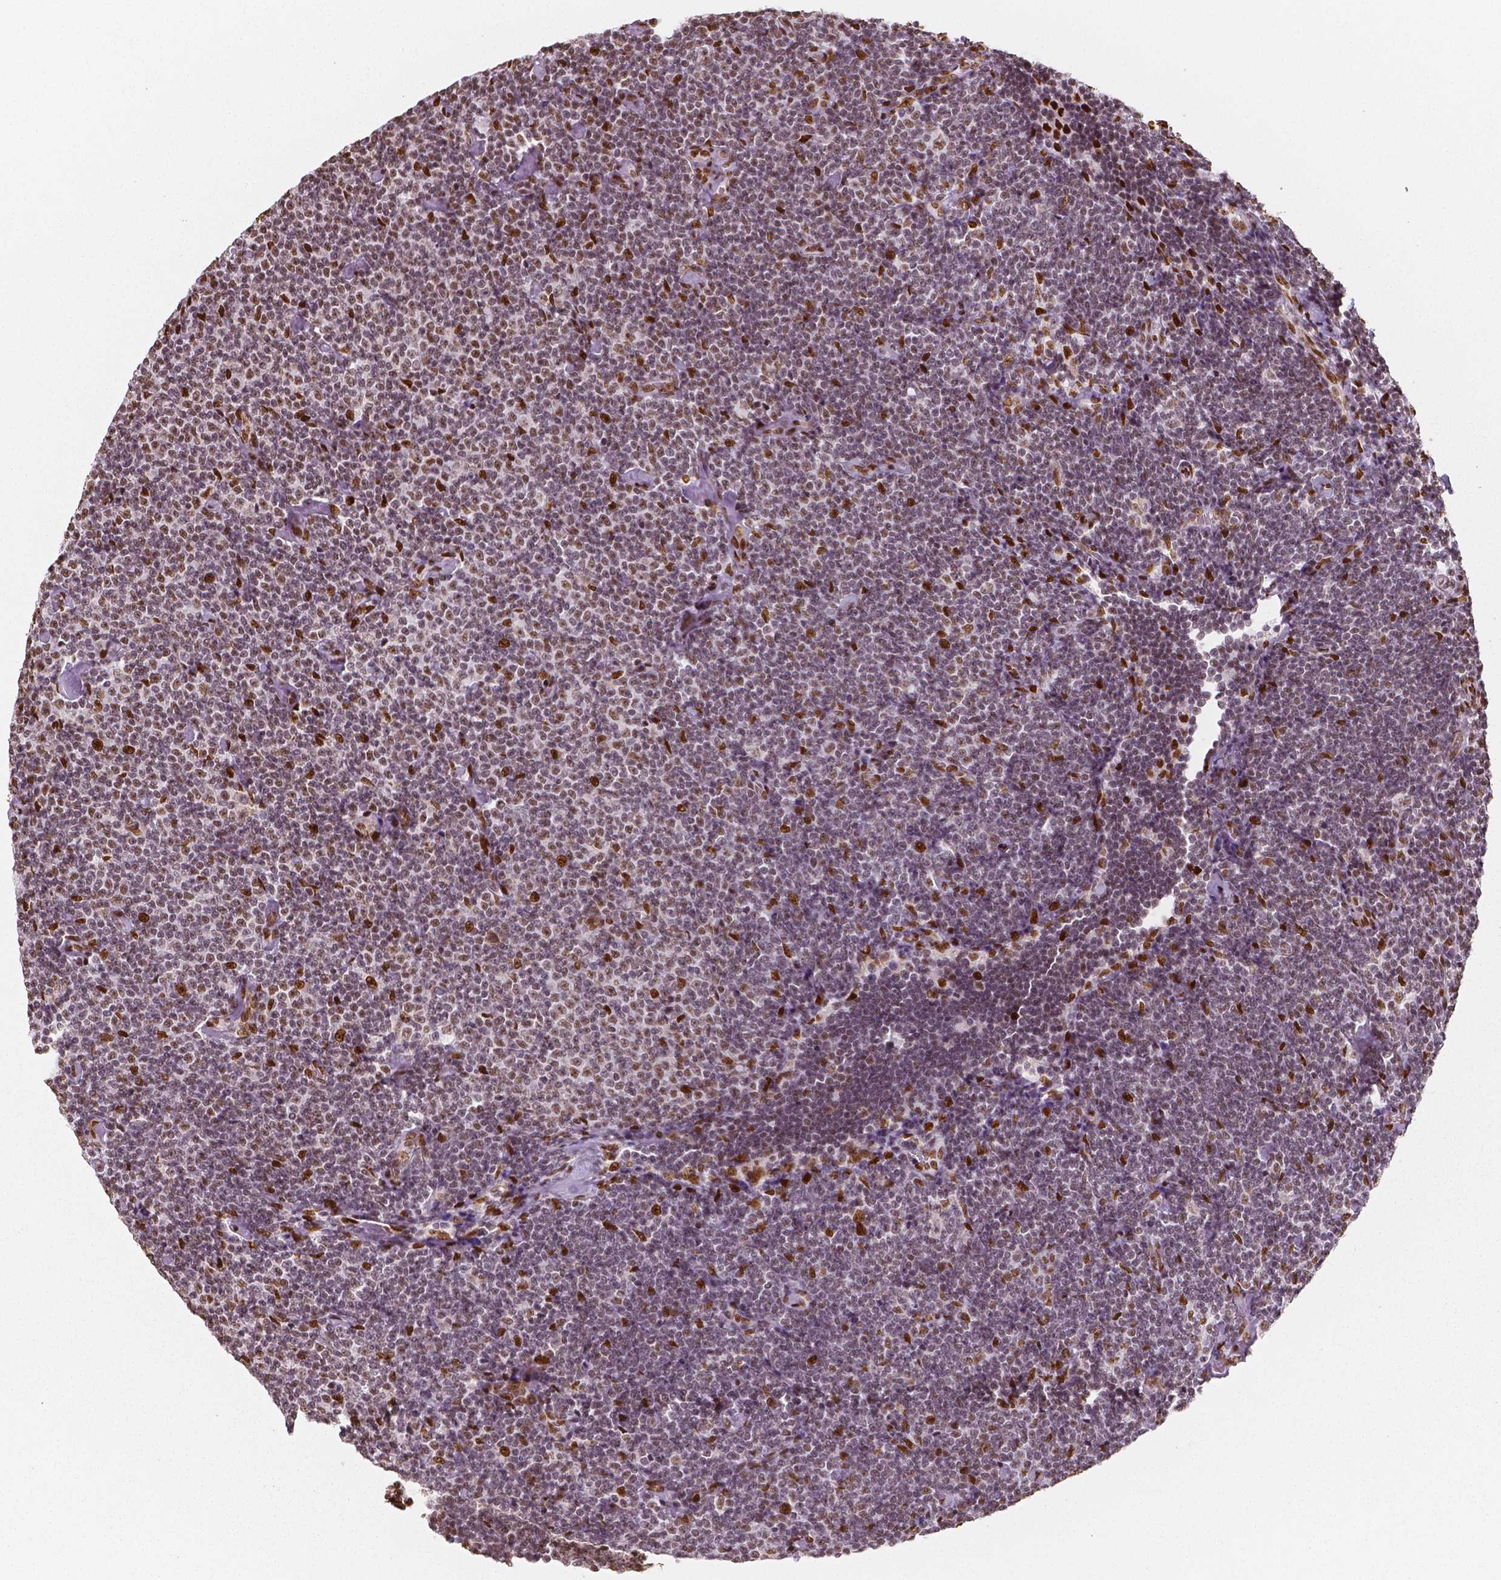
{"staining": {"intensity": "weak", "quantity": "25%-75%", "location": "nuclear"}, "tissue": "lymphoma", "cell_type": "Tumor cells", "image_type": "cancer", "snomed": [{"axis": "morphology", "description": "Malignant lymphoma, non-Hodgkin's type, Low grade"}, {"axis": "topography", "description": "Lymph node"}], "caption": "Malignant lymphoma, non-Hodgkin's type (low-grade) tissue displays weak nuclear positivity in about 25%-75% of tumor cells", "gene": "NUCKS1", "patient": {"sex": "male", "age": 81}}